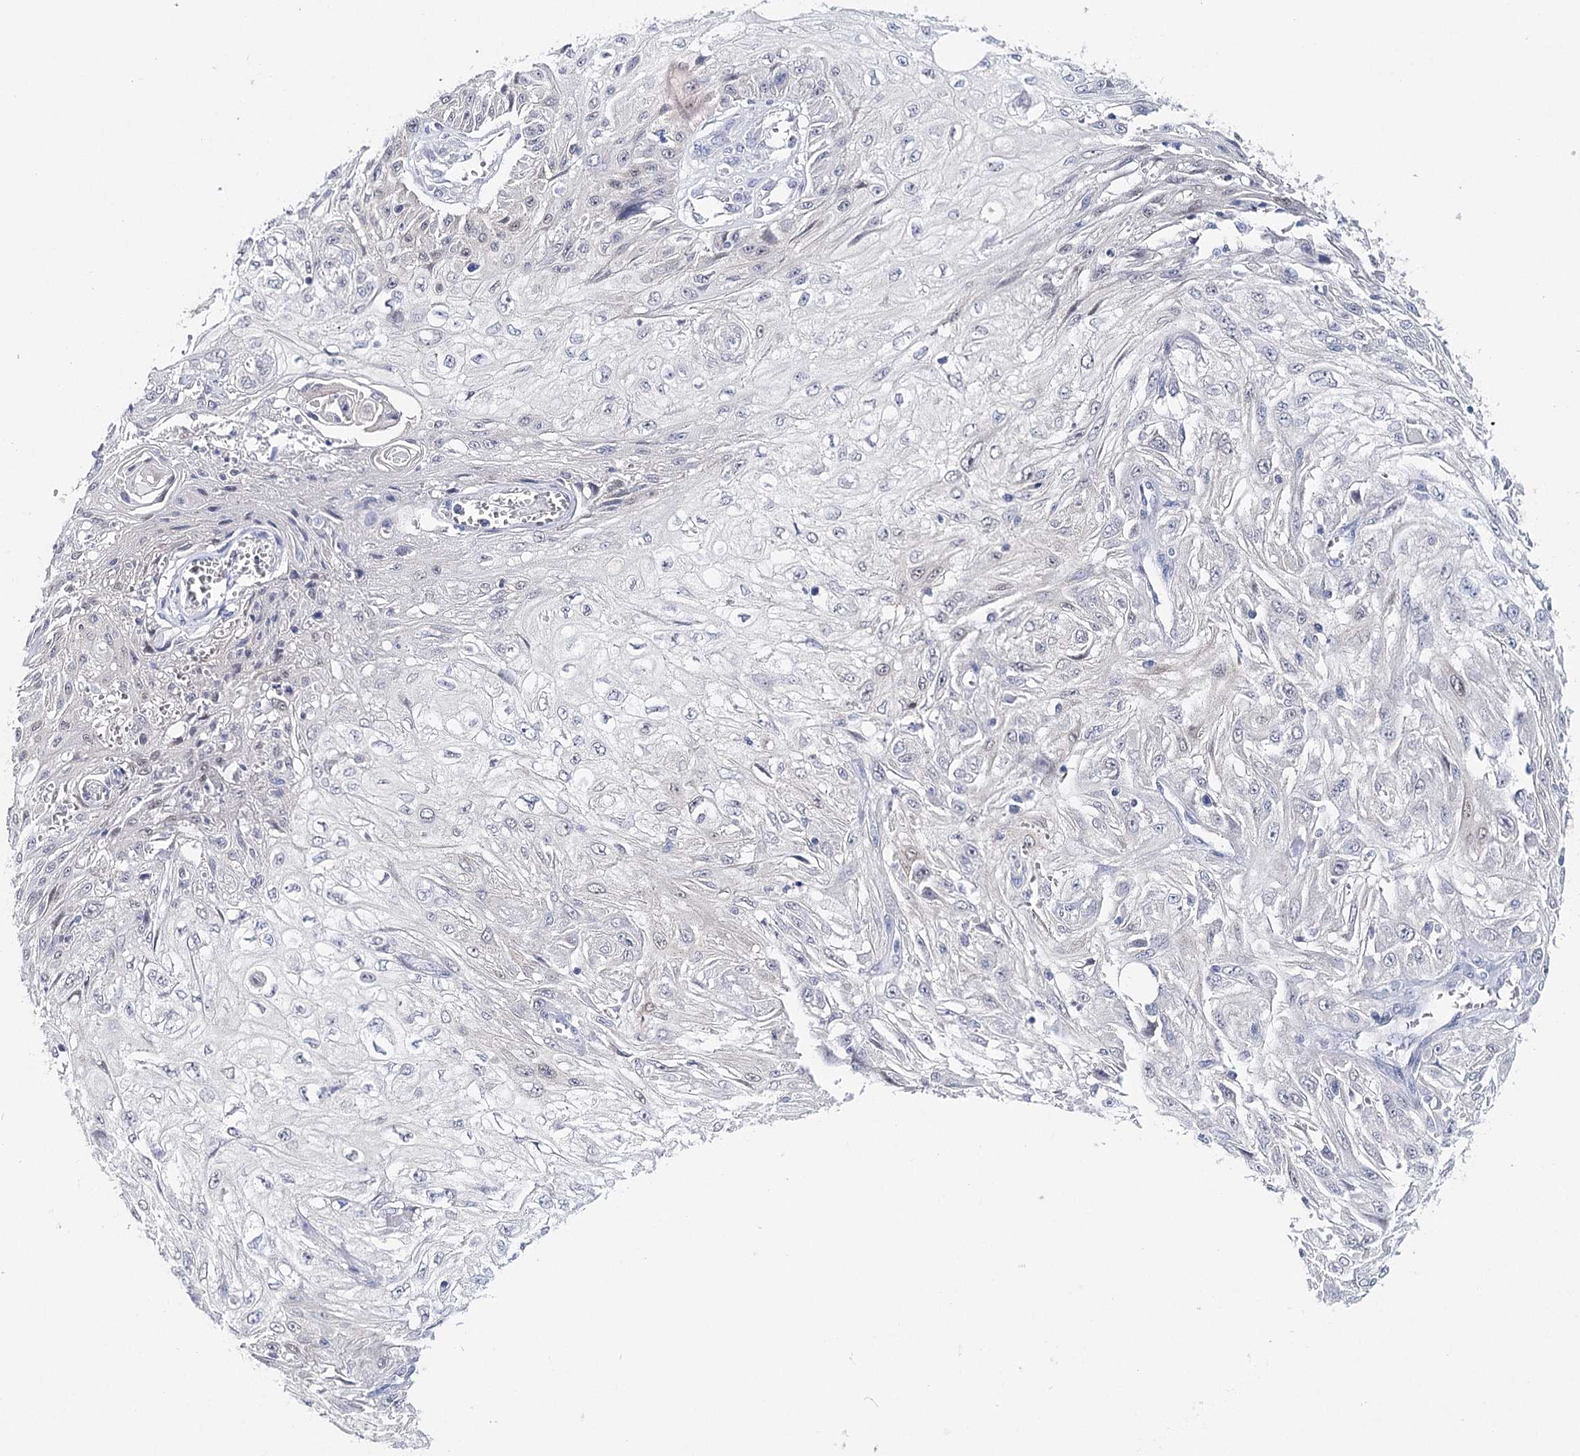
{"staining": {"intensity": "negative", "quantity": "none", "location": "none"}, "tissue": "skin cancer", "cell_type": "Tumor cells", "image_type": "cancer", "snomed": [{"axis": "morphology", "description": "Squamous cell carcinoma, NOS"}, {"axis": "topography", "description": "Skin"}], "caption": "Image shows no significant protein staining in tumor cells of squamous cell carcinoma (skin).", "gene": "HSPA4L", "patient": {"sex": "male", "age": 75}}